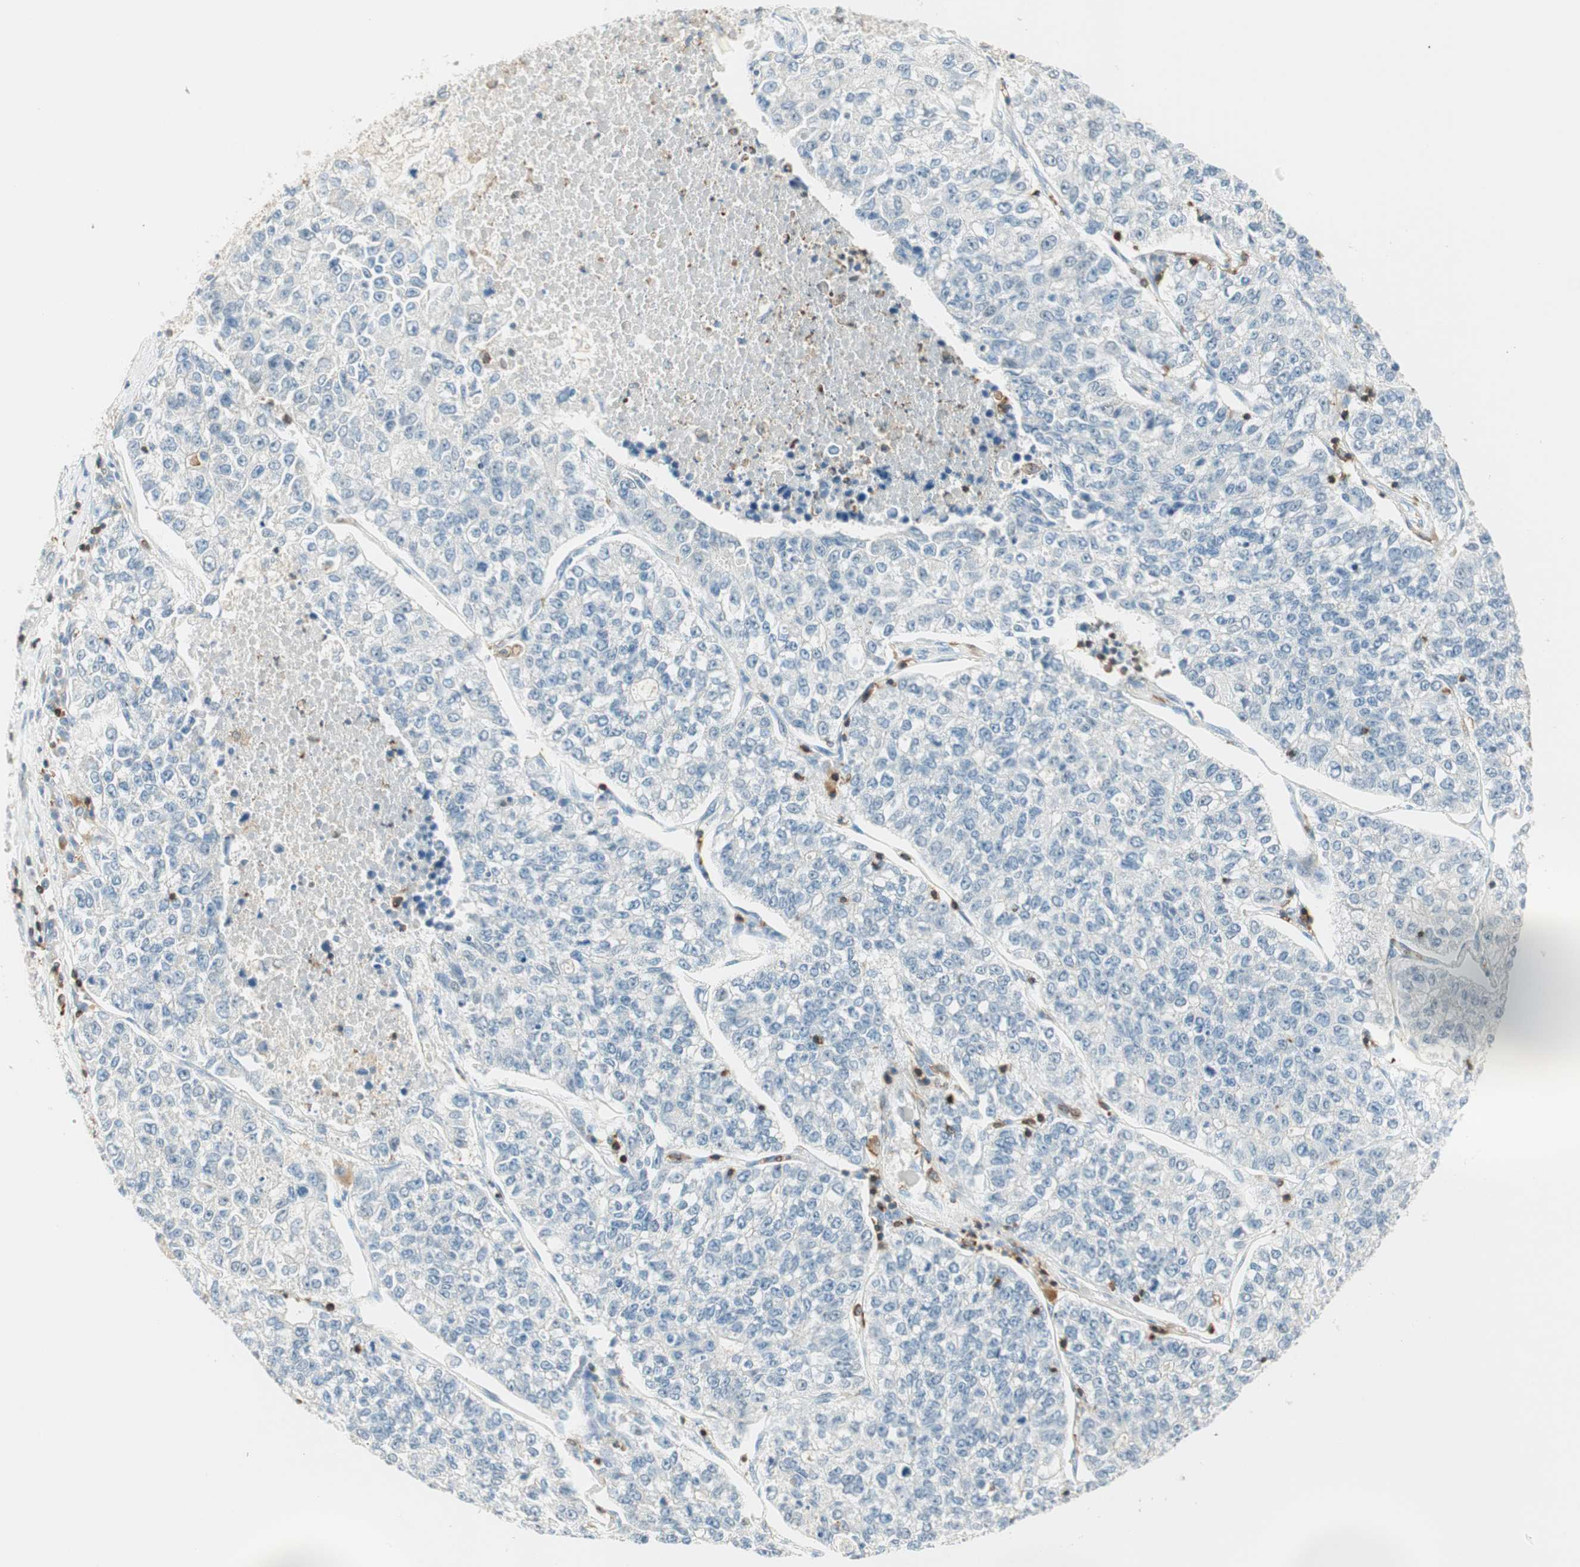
{"staining": {"intensity": "negative", "quantity": "none", "location": "none"}, "tissue": "lung cancer", "cell_type": "Tumor cells", "image_type": "cancer", "snomed": [{"axis": "morphology", "description": "Adenocarcinoma, NOS"}, {"axis": "topography", "description": "Lung"}], "caption": "Immunohistochemical staining of lung cancer displays no significant positivity in tumor cells.", "gene": "HPGD", "patient": {"sex": "male", "age": 49}}